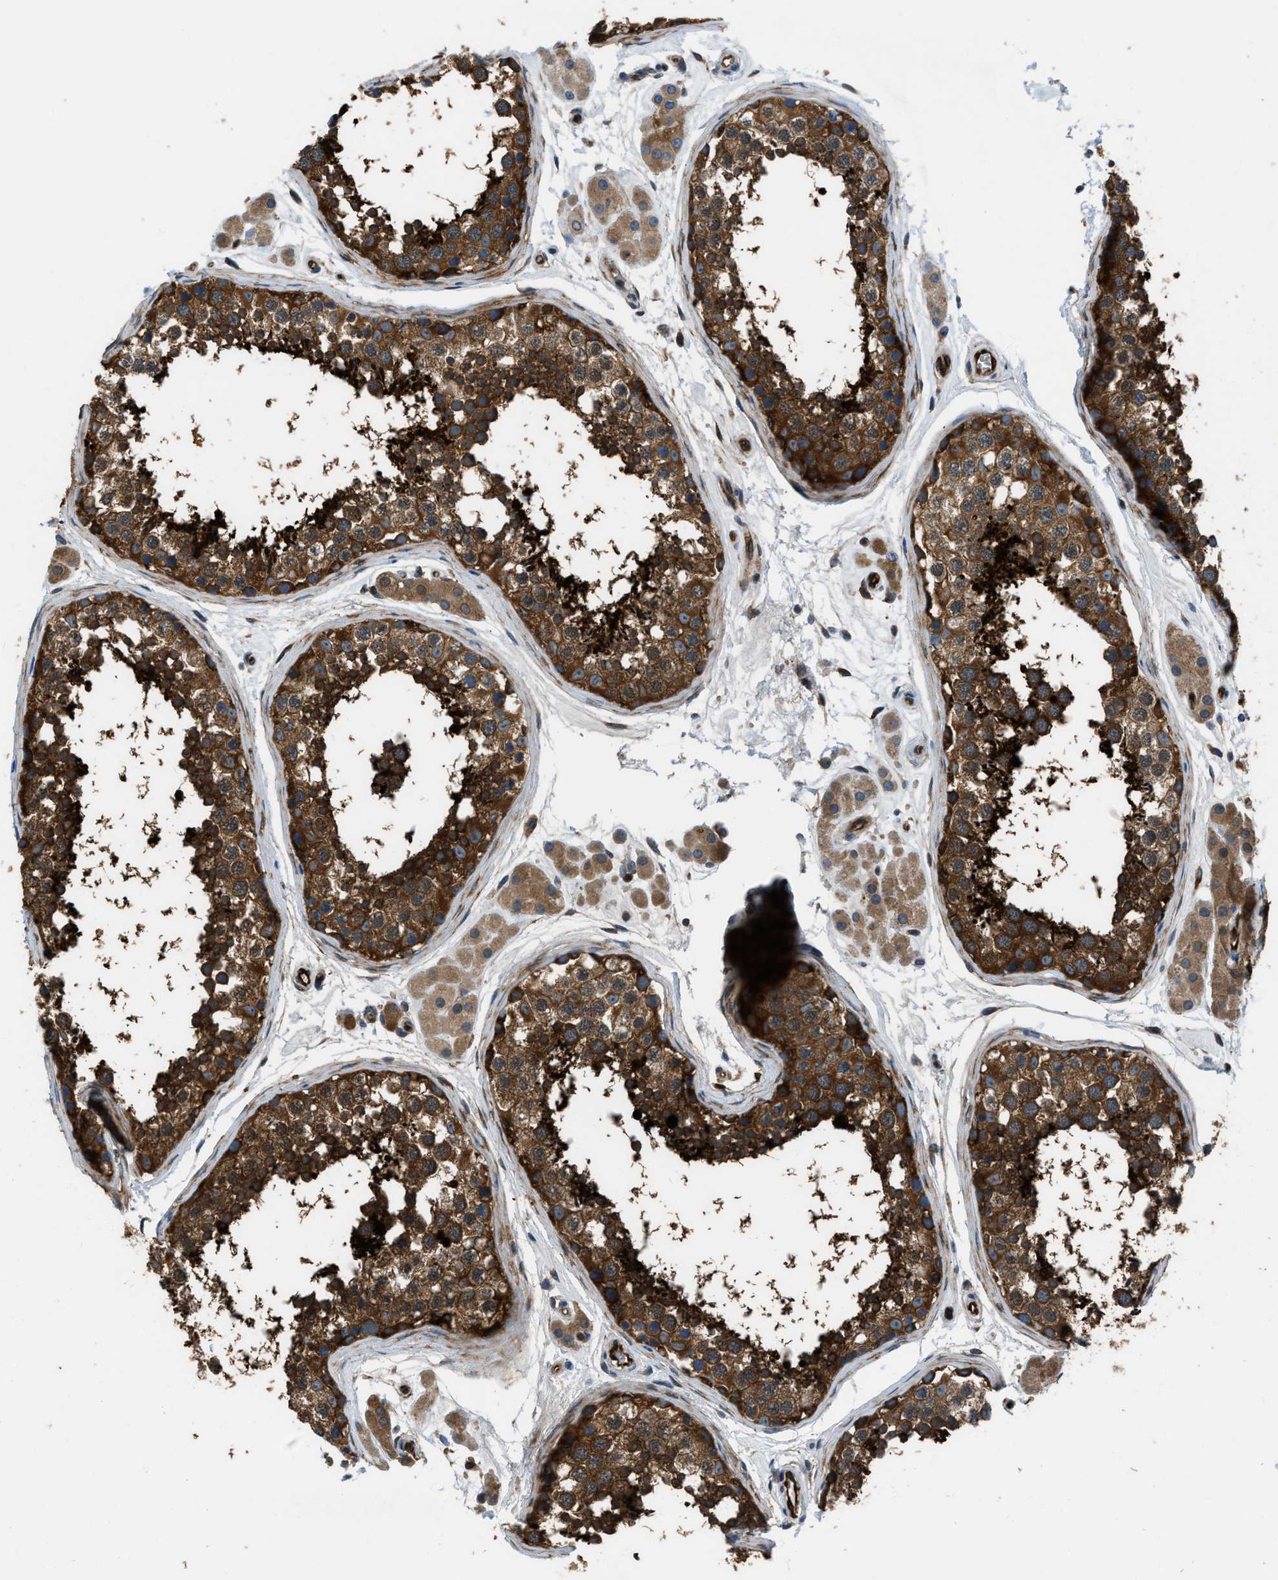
{"staining": {"intensity": "strong", "quantity": ">75%", "location": "cytoplasmic/membranous"}, "tissue": "testis", "cell_type": "Cells in seminiferous ducts", "image_type": "normal", "snomed": [{"axis": "morphology", "description": "Normal tissue, NOS"}, {"axis": "topography", "description": "Testis"}], "caption": "Protein positivity by IHC reveals strong cytoplasmic/membranous expression in about >75% of cells in seminiferous ducts in normal testis.", "gene": "PFKP", "patient": {"sex": "male", "age": 56}}